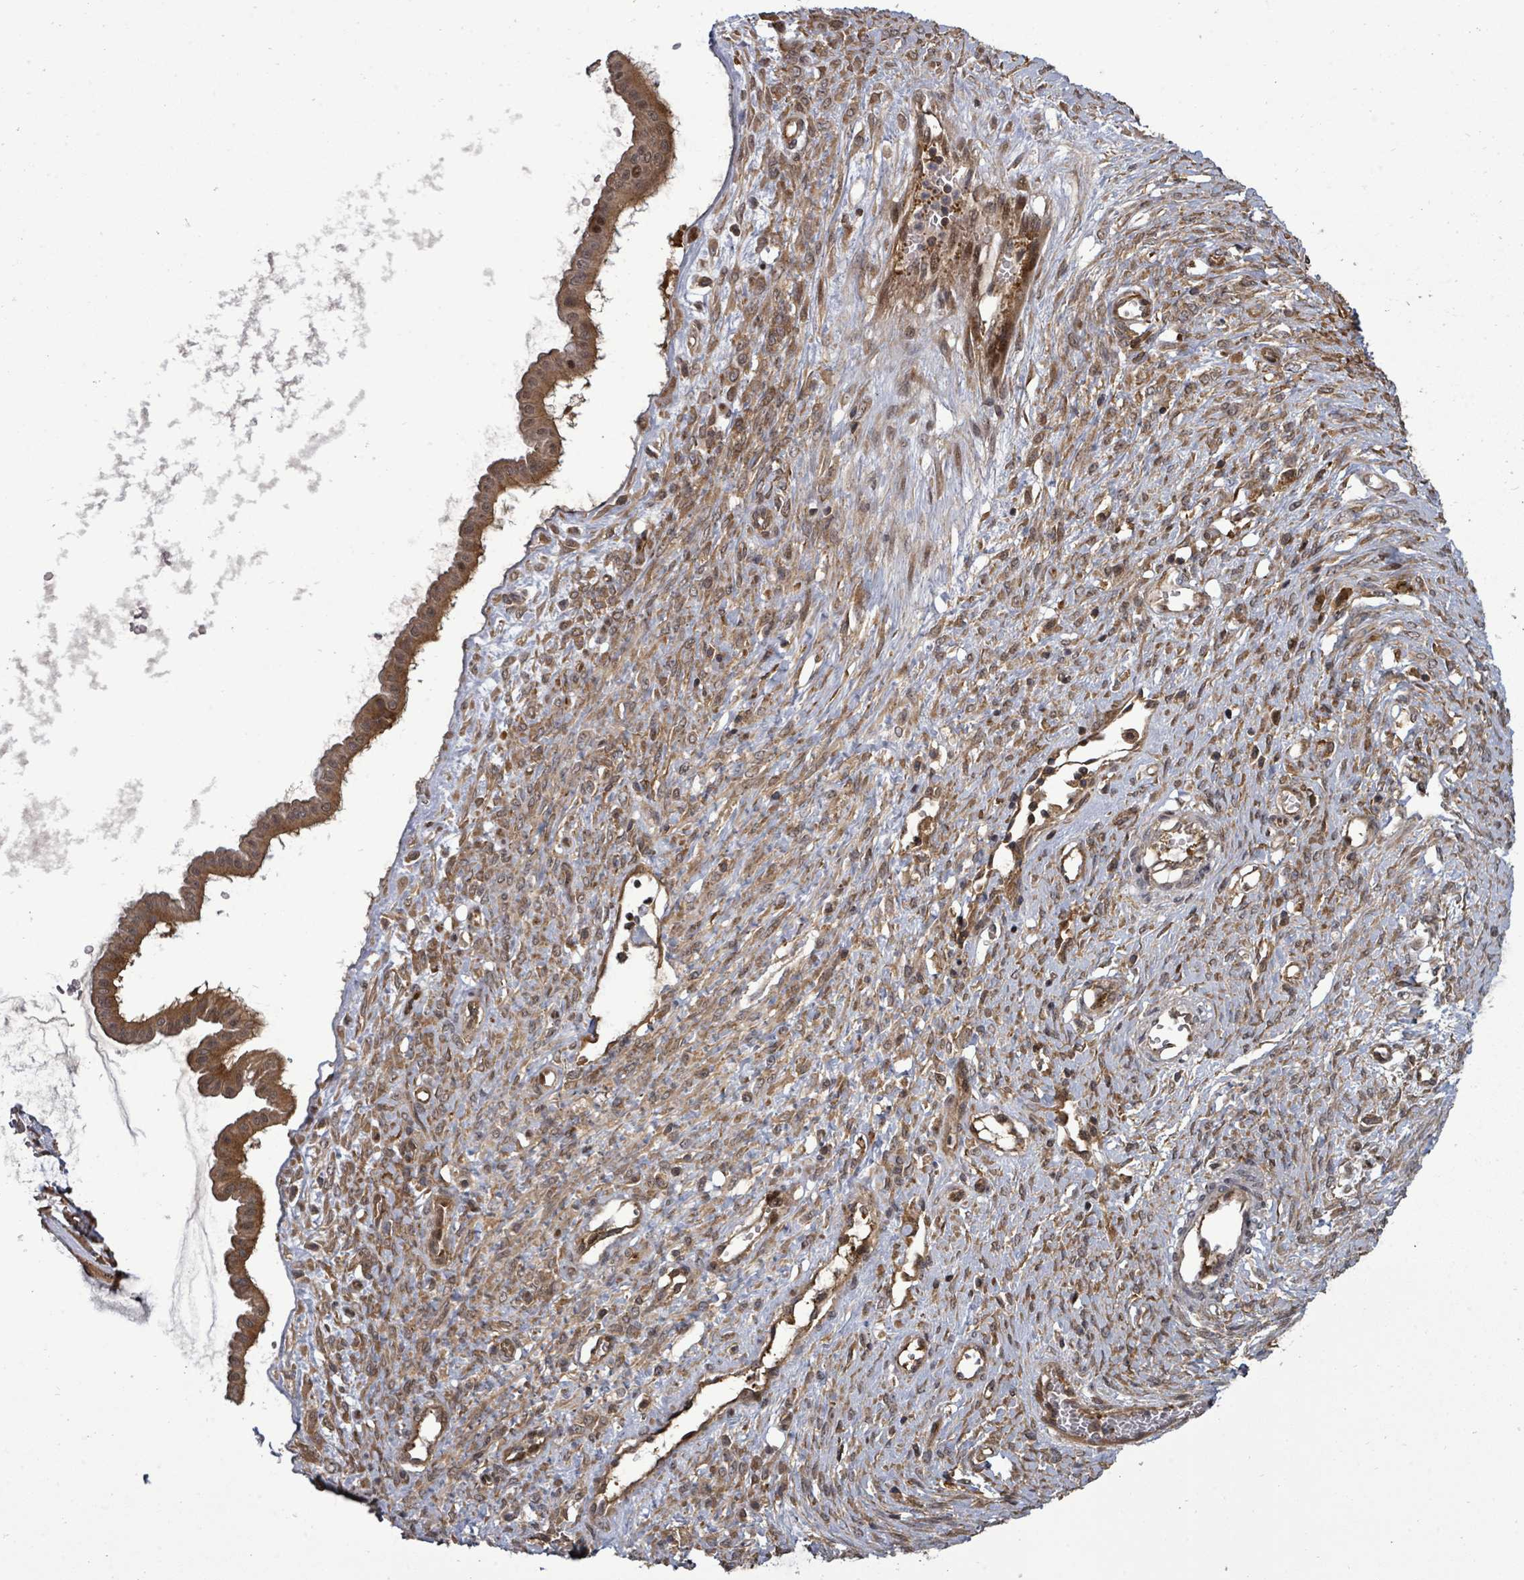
{"staining": {"intensity": "moderate", "quantity": ">75%", "location": "cytoplasmic/membranous"}, "tissue": "ovarian cancer", "cell_type": "Tumor cells", "image_type": "cancer", "snomed": [{"axis": "morphology", "description": "Cystadenocarcinoma, mucinous, NOS"}, {"axis": "topography", "description": "Ovary"}], "caption": "This histopathology image exhibits immunohistochemistry staining of ovarian cancer (mucinous cystadenocarcinoma), with medium moderate cytoplasmic/membranous staining in about >75% of tumor cells.", "gene": "EIF3C", "patient": {"sex": "female", "age": 73}}